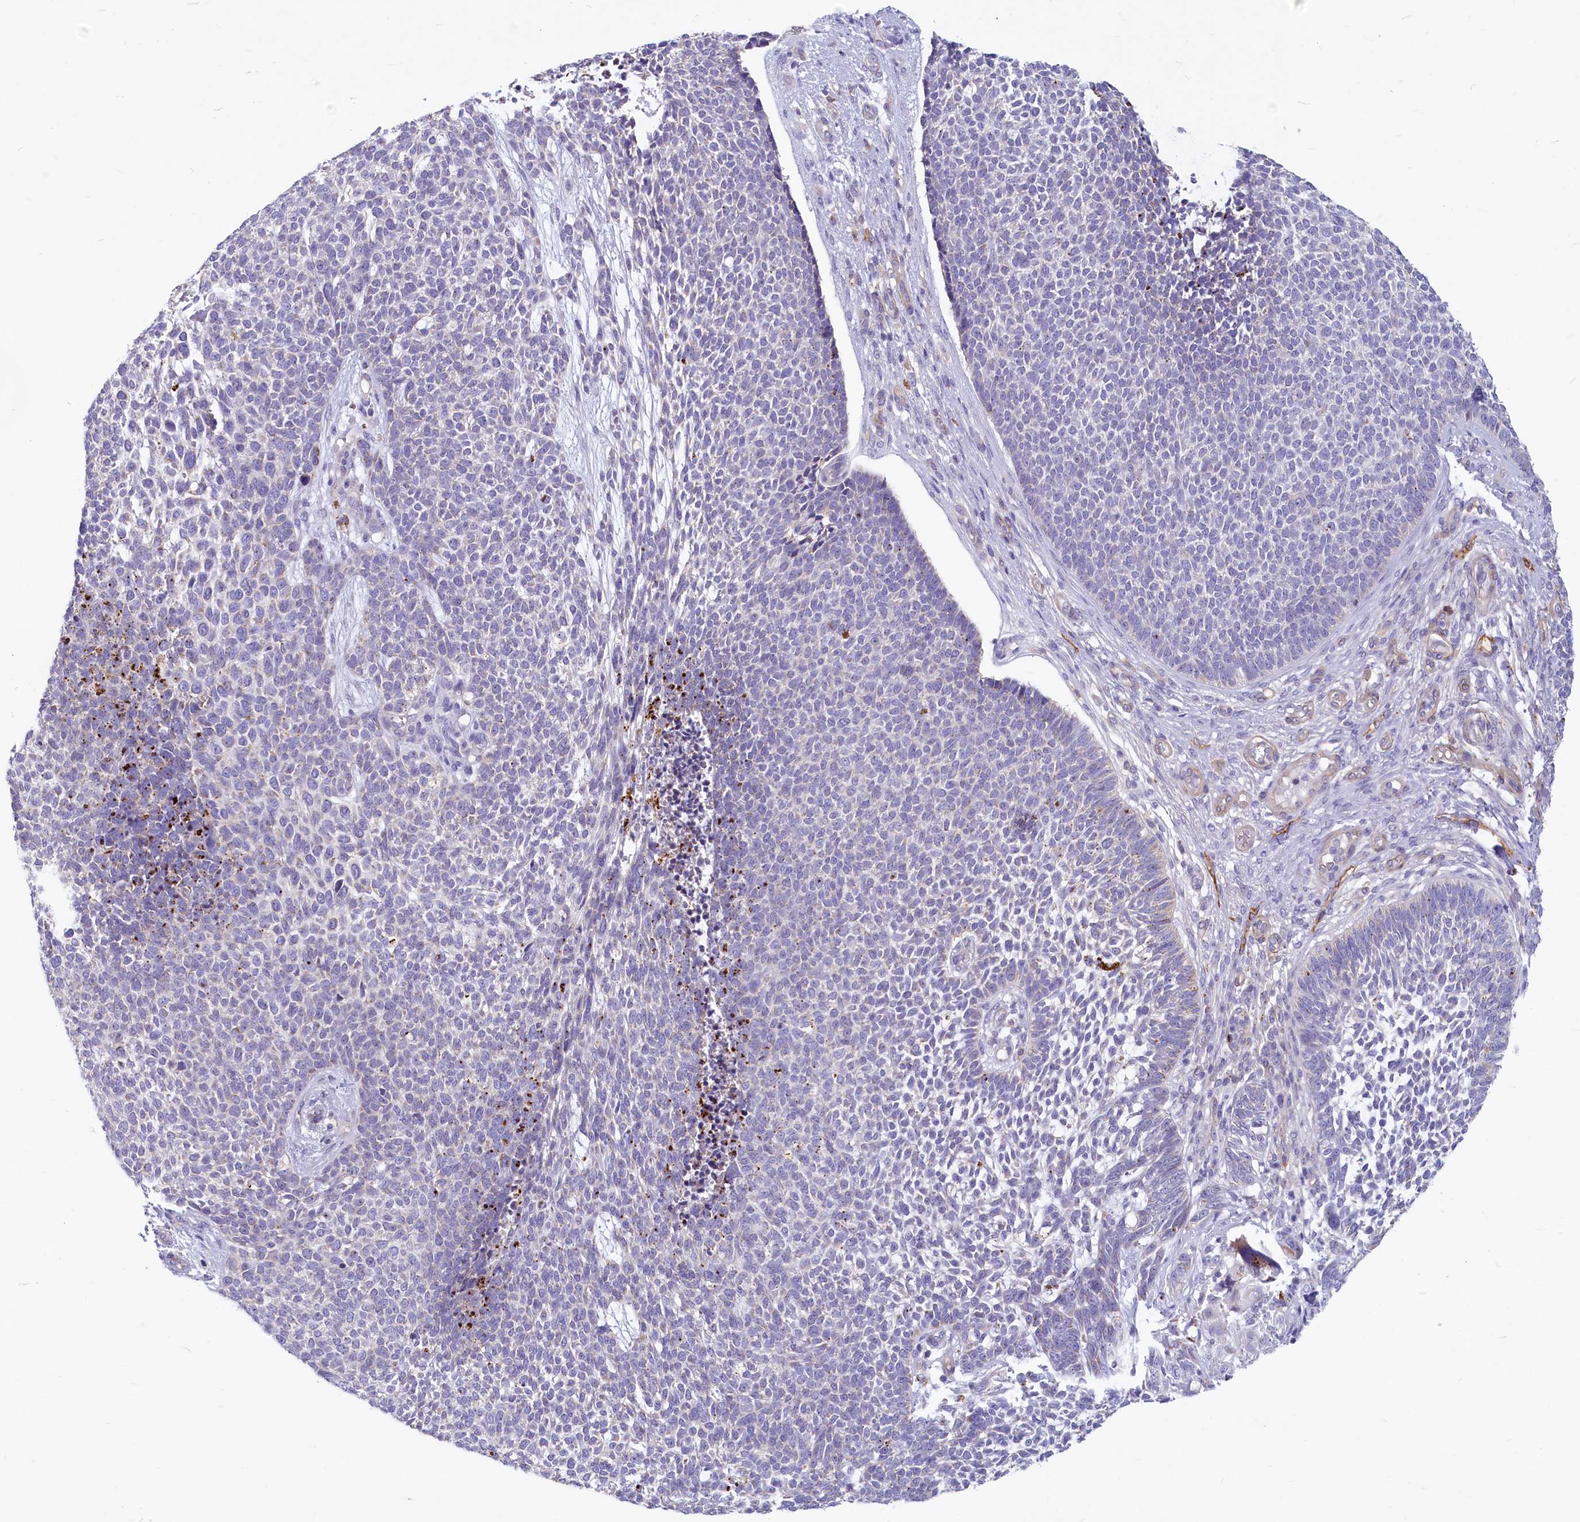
{"staining": {"intensity": "negative", "quantity": "none", "location": "none"}, "tissue": "skin cancer", "cell_type": "Tumor cells", "image_type": "cancer", "snomed": [{"axis": "morphology", "description": "Basal cell carcinoma"}, {"axis": "topography", "description": "Skin"}], "caption": "DAB (3,3'-diaminobenzidine) immunohistochemical staining of human basal cell carcinoma (skin) shows no significant expression in tumor cells. (DAB immunohistochemistry (IHC) with hematoxylin counter stain).", "gene": "LMOD3", "patient": {"sex": "female", "age": 84}}